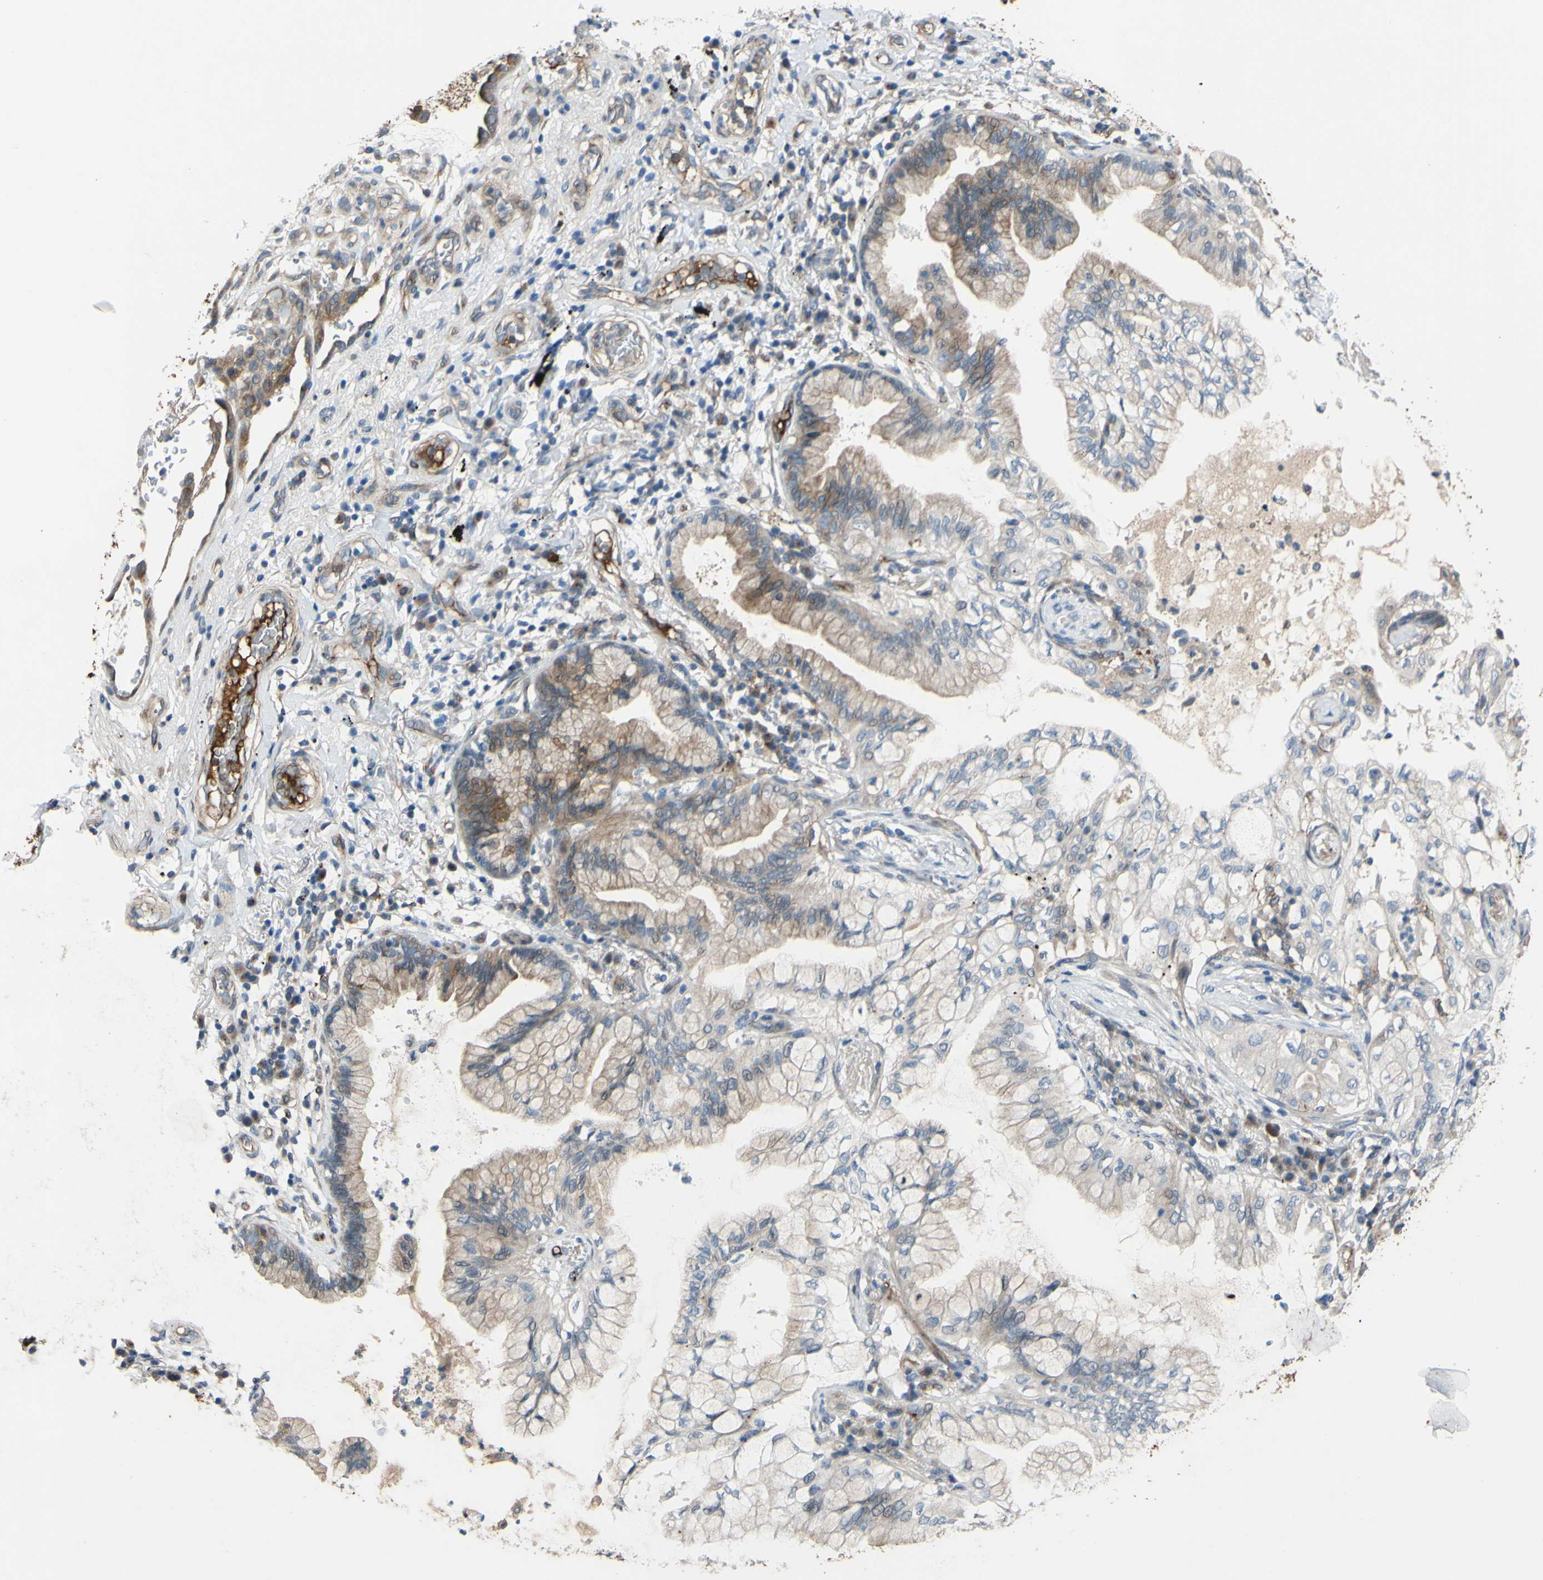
{"staining": {"intensity": "moderate", "quantity": ">75%", "location": "cytoplasmic/membranous"}, "tissue": "lung cancer", "cell_type": "Tumor cells", "image_type": "cancer", "snomed": [{"axis": "morphology", "description": "Adenocarcinoma, NOS"}, {"axis": "topography", "description": "Lung"}], "caption": "There is medium levels of moderate cytoplasmic/membranous expression in tumor cells of adenocarcinoma (lung), as demonstrated by immunohistochemical staining (brown color).", "gene": "ARHGAP1", "patient": {"sex": "female", "age": 70}}